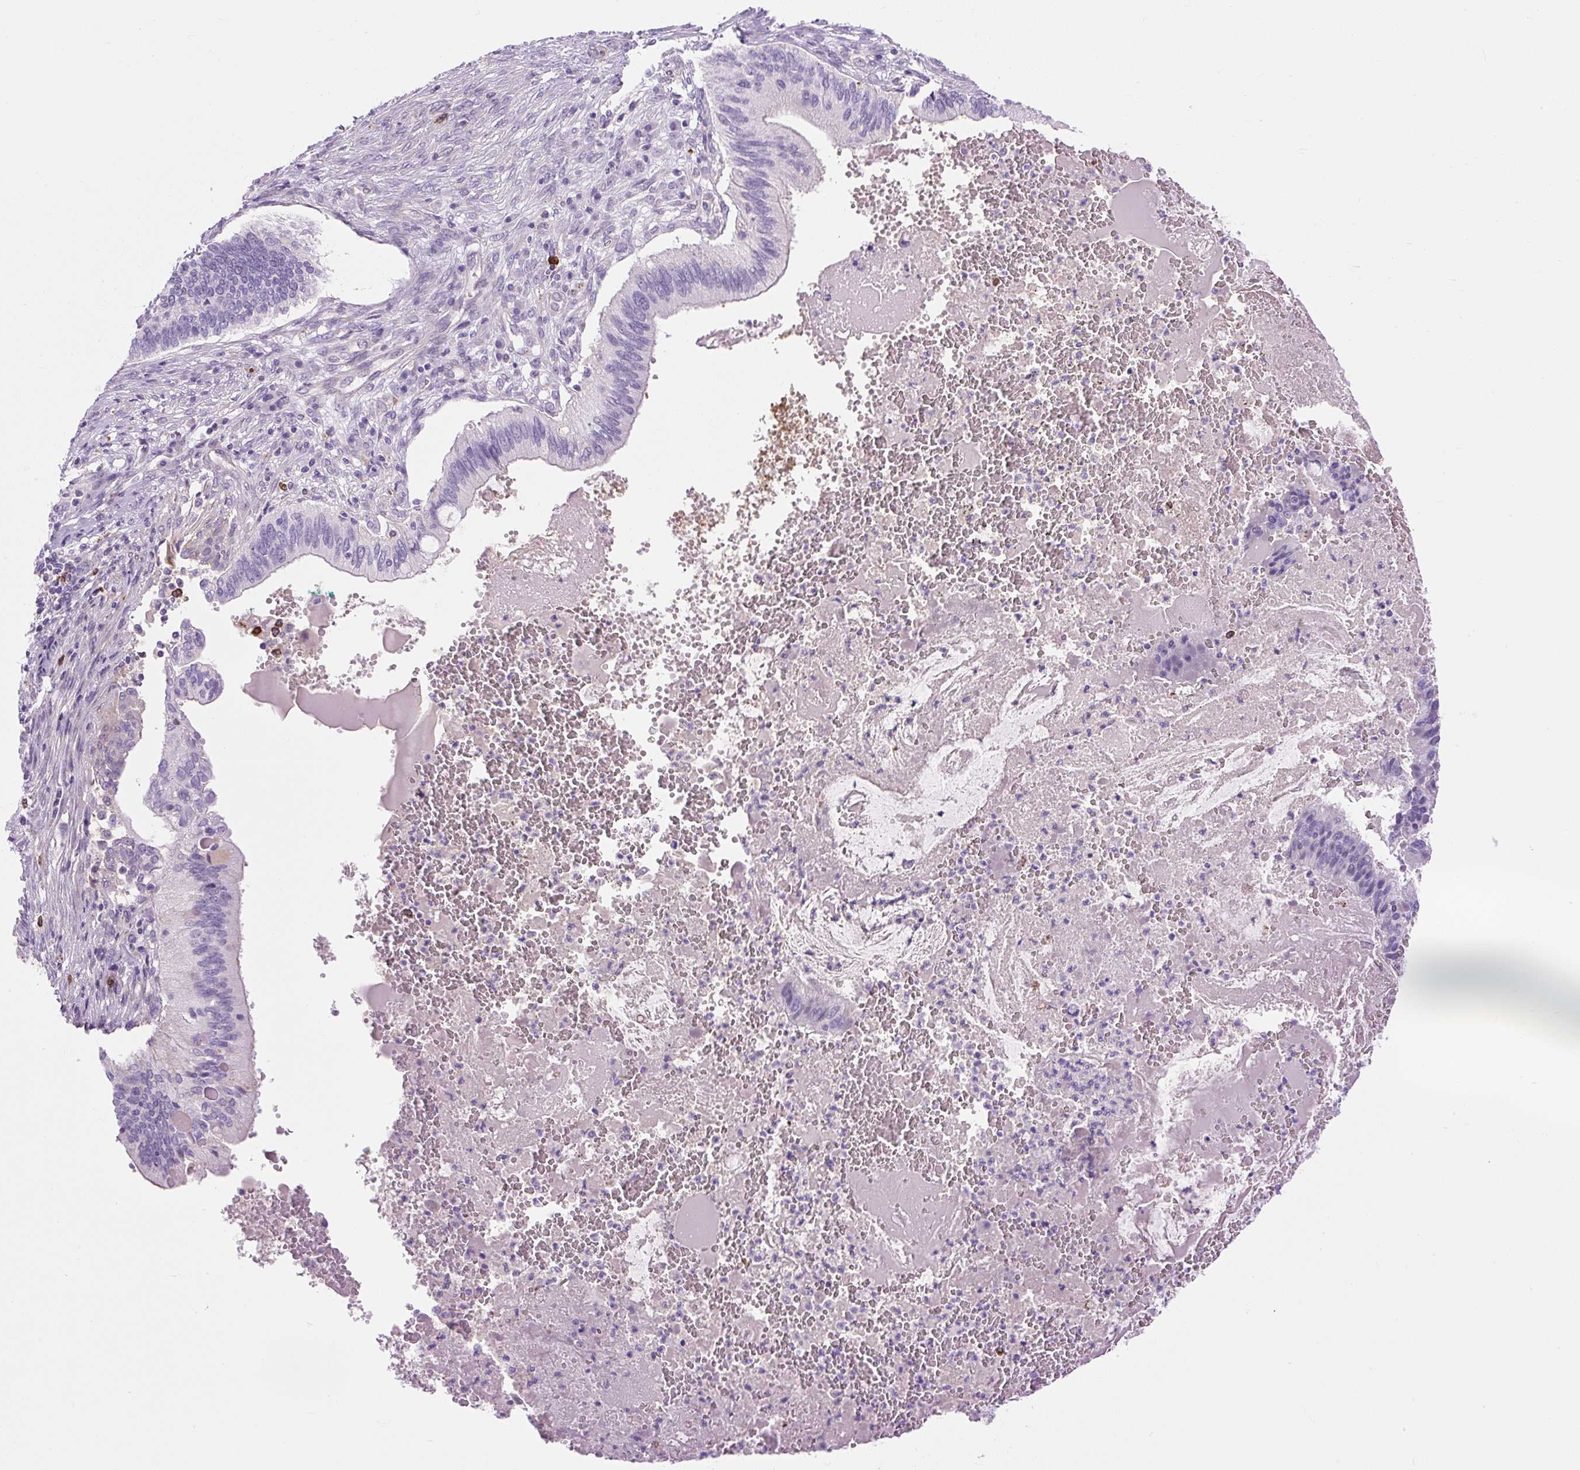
{"staining": {"intensity": "moderate", "quantity": "<25%", "location": "cytoplasmic/membranous"}, "tissue": "cervical cancer", "cell_type": "Tumor cells", "image_type": "cancer", "snomed": [{"axis": "morphology", "description": "Adenocarcinoma, NOS"}, {"axis": "topography", "description": "Cervix"}], "caption": "Cervical cancer tissue shows moderate cytoplasmic/membranous expression in about <25% of tumor cells, visualized by immunohistochemistry.", "gene": "VWA7", "patient": {"sex": "female", "age": 42}}